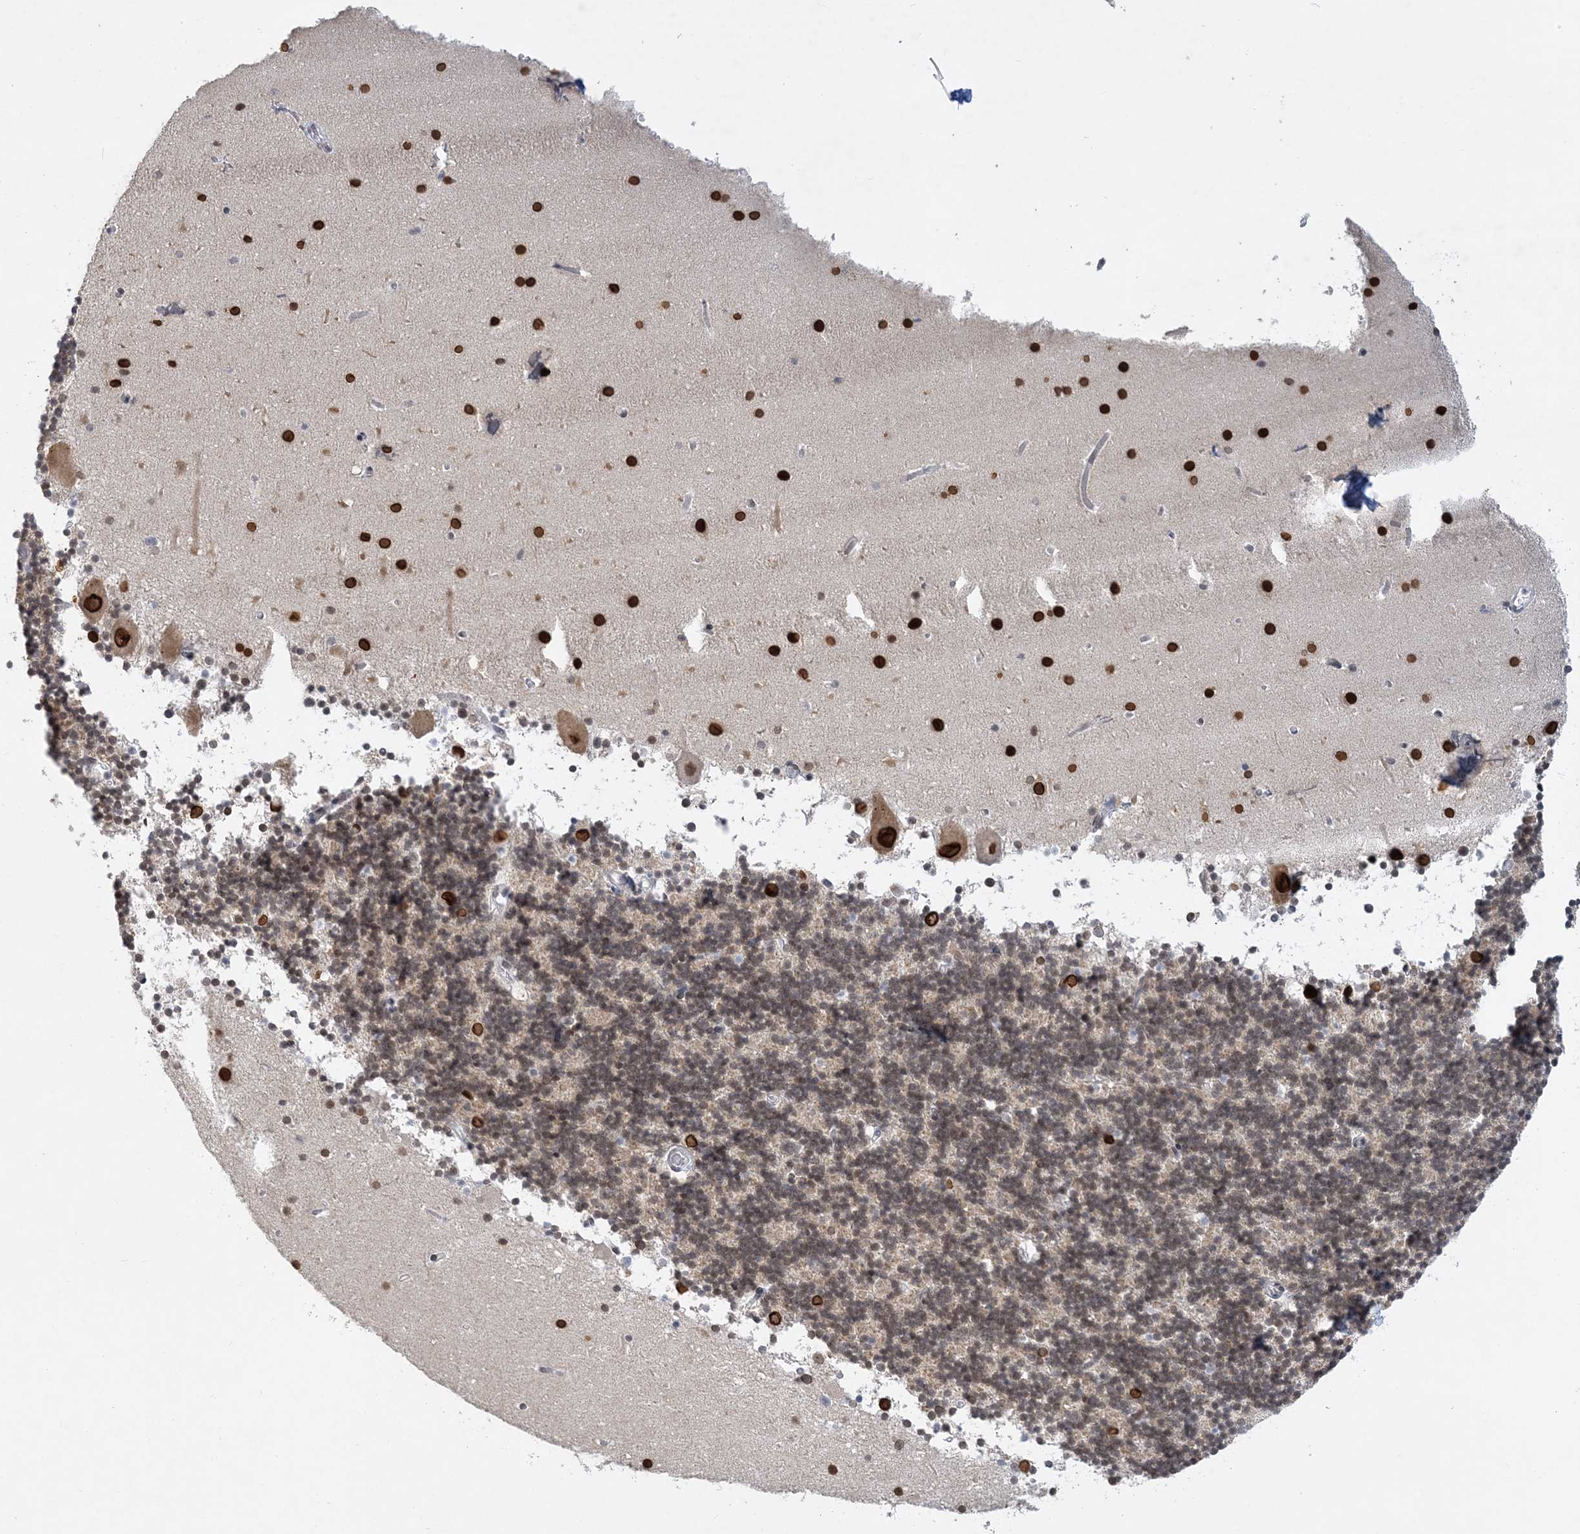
{"staining": {"intensity": "weak", "quantity": "25%-75%", "location": "cytoplasmic/membranous,nuclear"}, "tissue": "cerebellum", "cell_type": "Cells in granular layer", "image_type": "normal", "snomed": [{"axis": "morphology", "description": "Normal tissue, NOS"}, {"axis": "topography", "description": "Cerebellum"}], "caption": "Immunohistochemical staining of benign human cerebellum reveals weak cytoplasmic/membranous,nuclear protein positivity in approximately 25%-75% of cells in granular layer. The staining is performed using DAB brown chromogen to label protein expression. The nuclei are counter-stained blue using hematoxylin.", "gene": "KMT2D", "patient": {"sex": "male", "age": 57}}